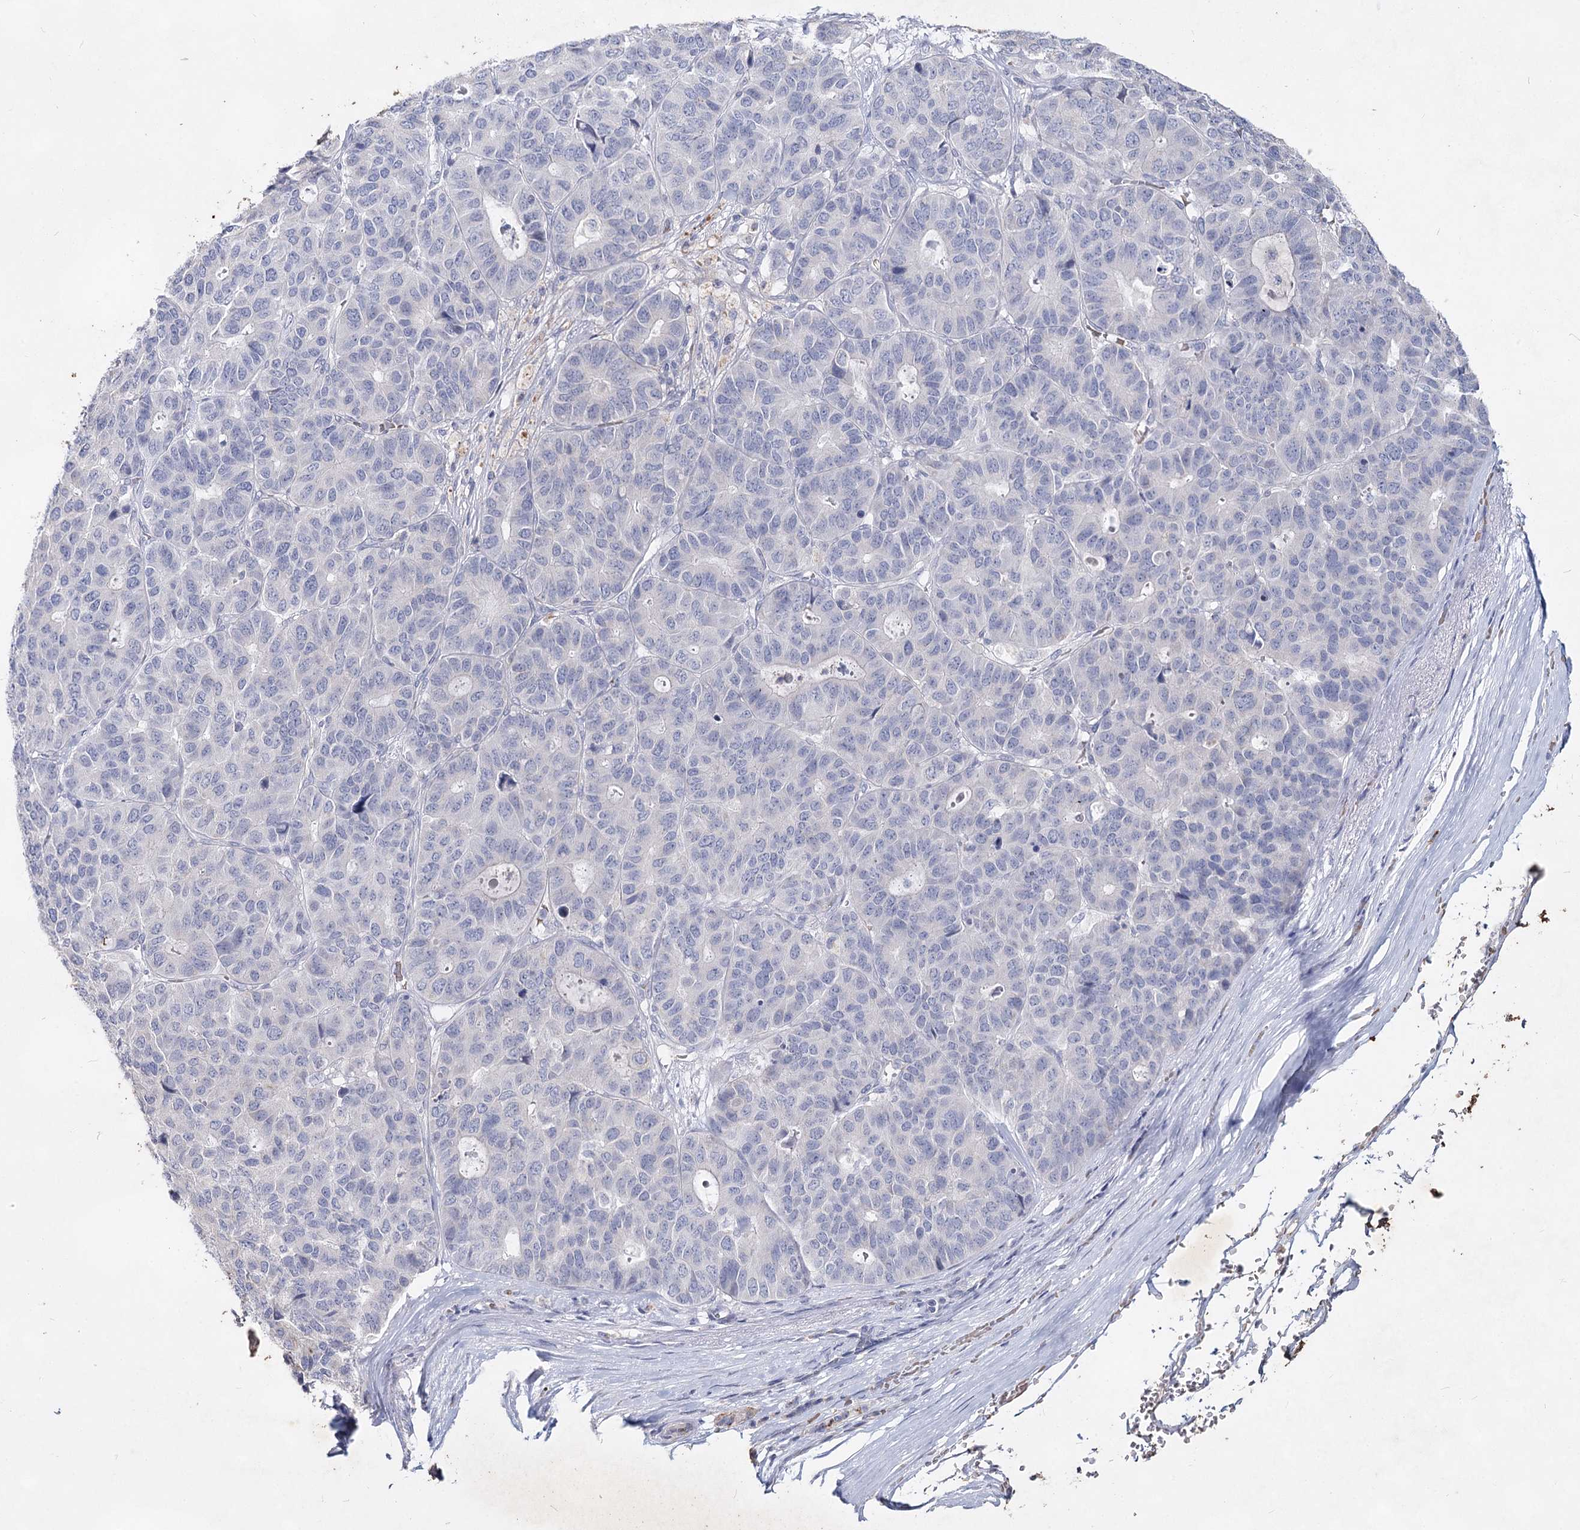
{"staining": {"intensity": "negative", "quantity": "none", "location": "none"}, "tissue": "pancreatic cancer", "cell_type": "Tumor cells", "image_type": "cancer", "snomed": [{"axis": "morphology", "description": "Adenocarcinoma, NOS"}, {"axis": "topography", "description": "Pancreas"}], "caption": "Immunohistochemistry (IHC) photomicrograph of adenocarcinoma (pancreatic) stained for a protein (brown), which displays no staining in tumor cells.", "gene": "CCDC73", "patient": {"sex": "male", "age": 50}}